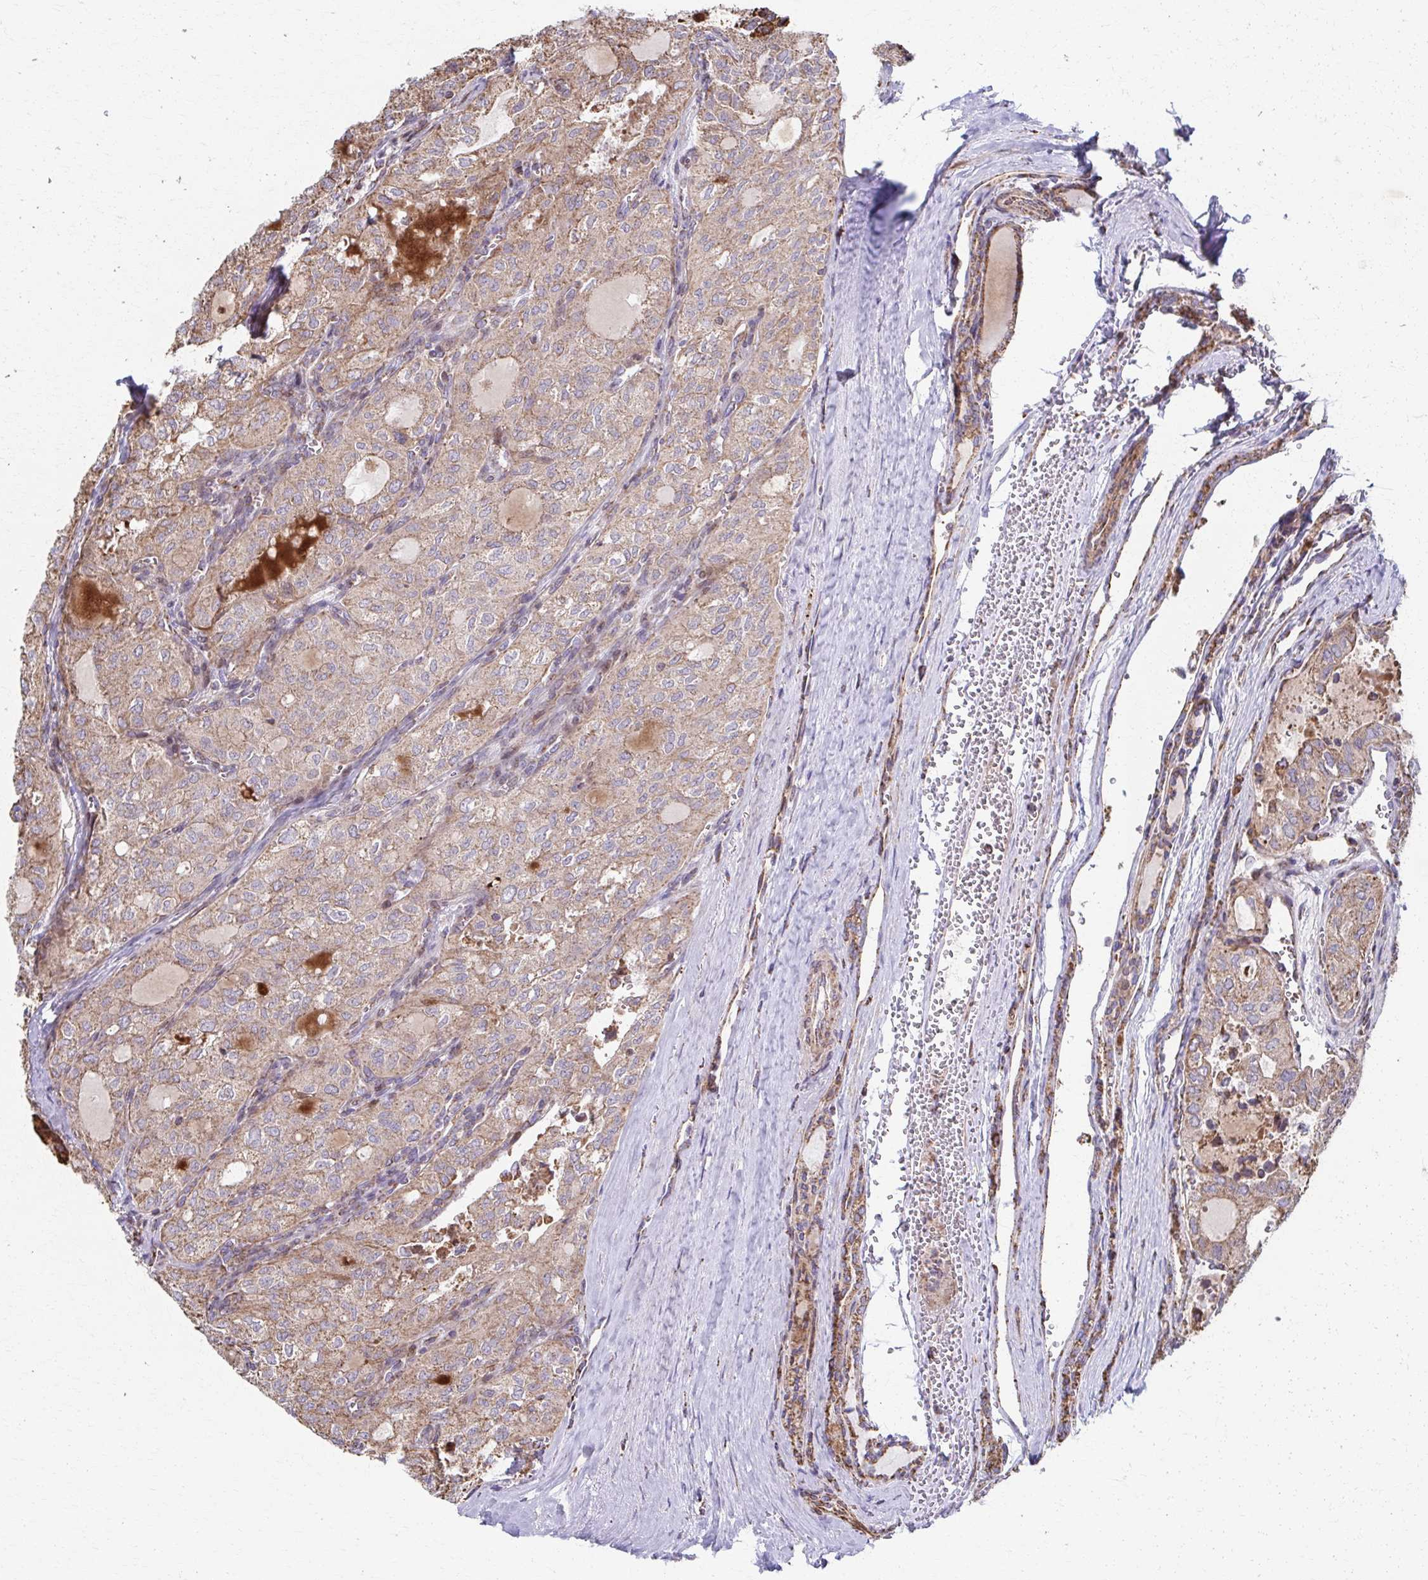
{"staining": {"intensity": "moderate", "quantity": "25%-75%", "location": "cytoplasmic/membranous"}, "tissue": "thyroid cancer", "cell_type": "Tumor cells", "image_type": "cancer", "snomed": [{"axis": "morphology", "description": "Follicular adenoma carcinoma, NOS"}, {"axis": "topography", "description": "Thyroid gland"}], "caption": "Thyroid cancer (follicular adenoma carcinoma) stained with a protein marker displays moderate staining in tumor cells.", "gene": "SAT1", "patient": {"sex": "male", "age": 75}}